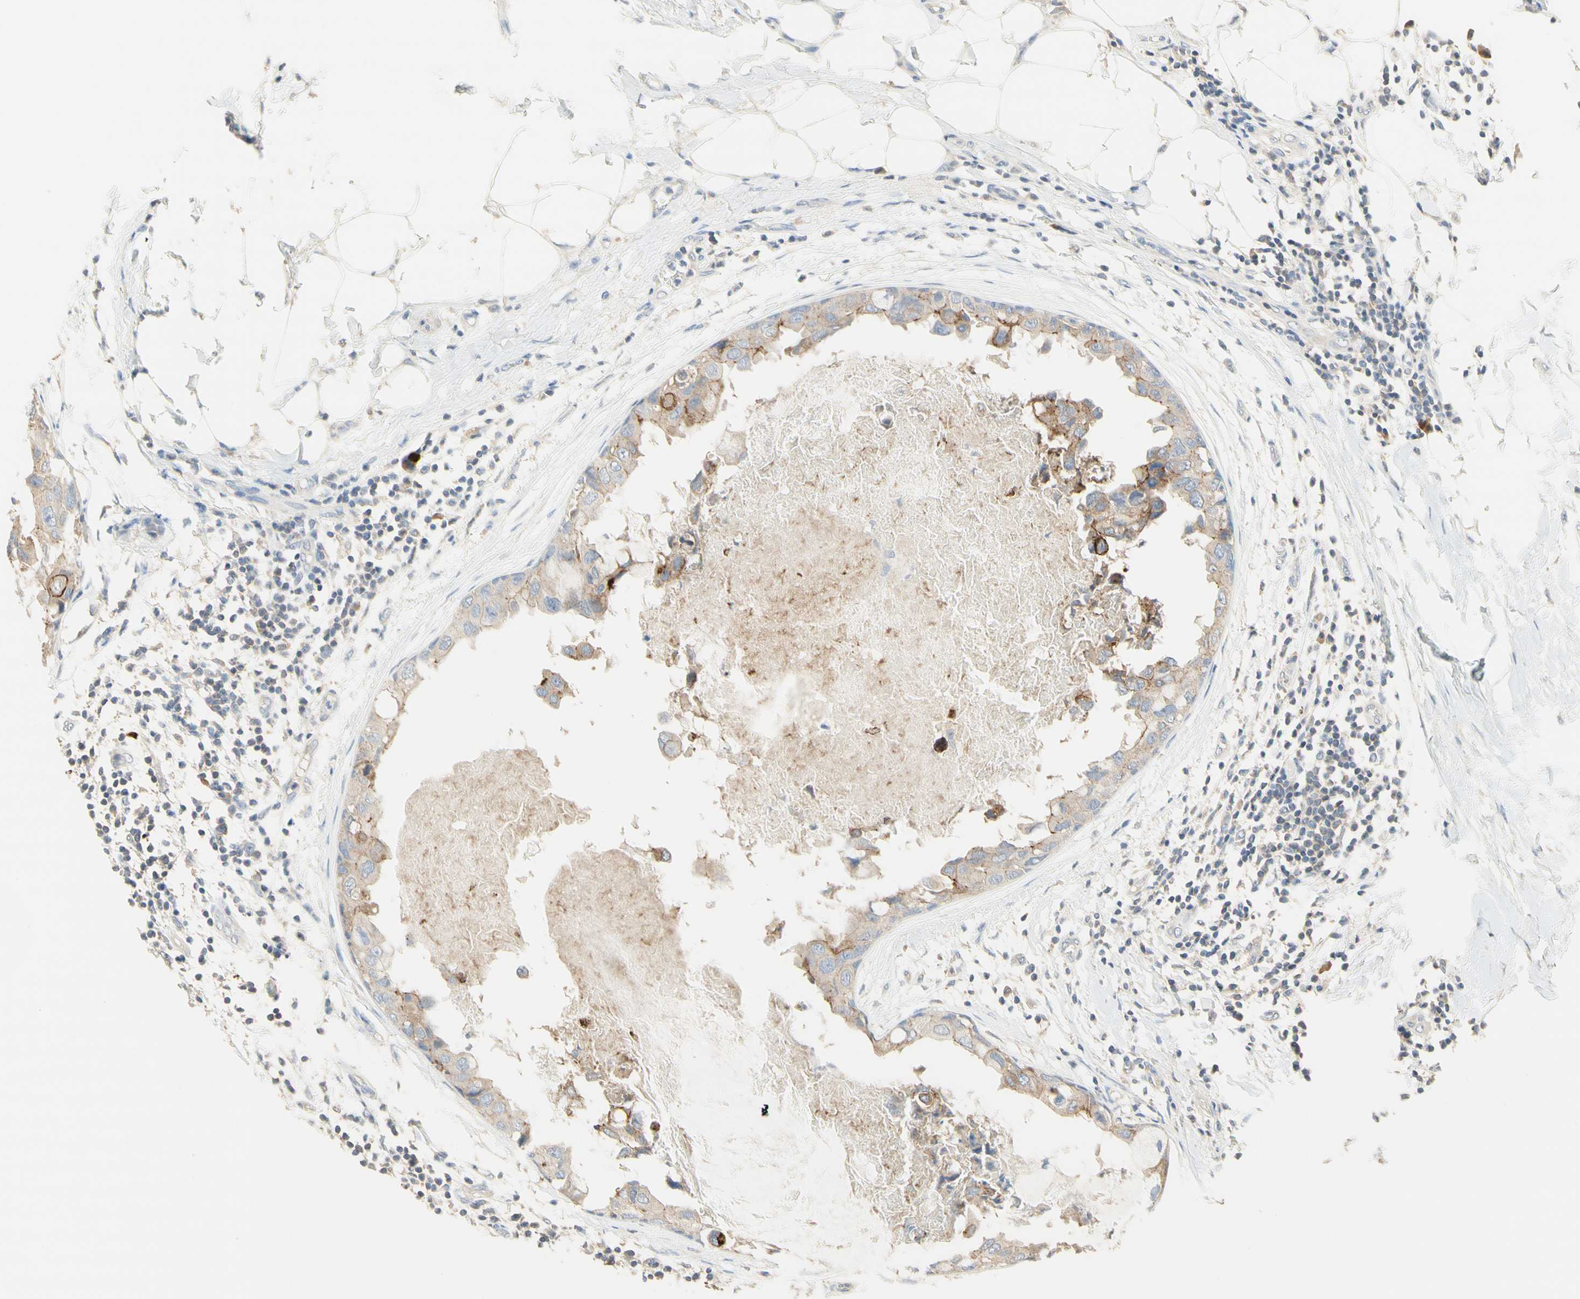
{"staining": {"intensity": "moderate", "quantity": ">75%", "location": "cytoplasmic/membranous"}, "tissue": "breast cancer", "cell_type": "Tumor cells", "image_type": "cancer", "snomed": [{"axis": "morphology", "description": "Duct carcinoma"}, {"axis": "topography", "description": "Breast"}], "caption": "Brown immunohistochemical staining in breast cancer (invasive ductal carcinoma) shows moderate cytoplasmic/membranous expression in about >75% of tumor cells. Ihc stains the protein of interest in brown and the nuclei are stained blue.", "gene": "NECTIN4", "patient": {"sex": "female", "age": 40}}